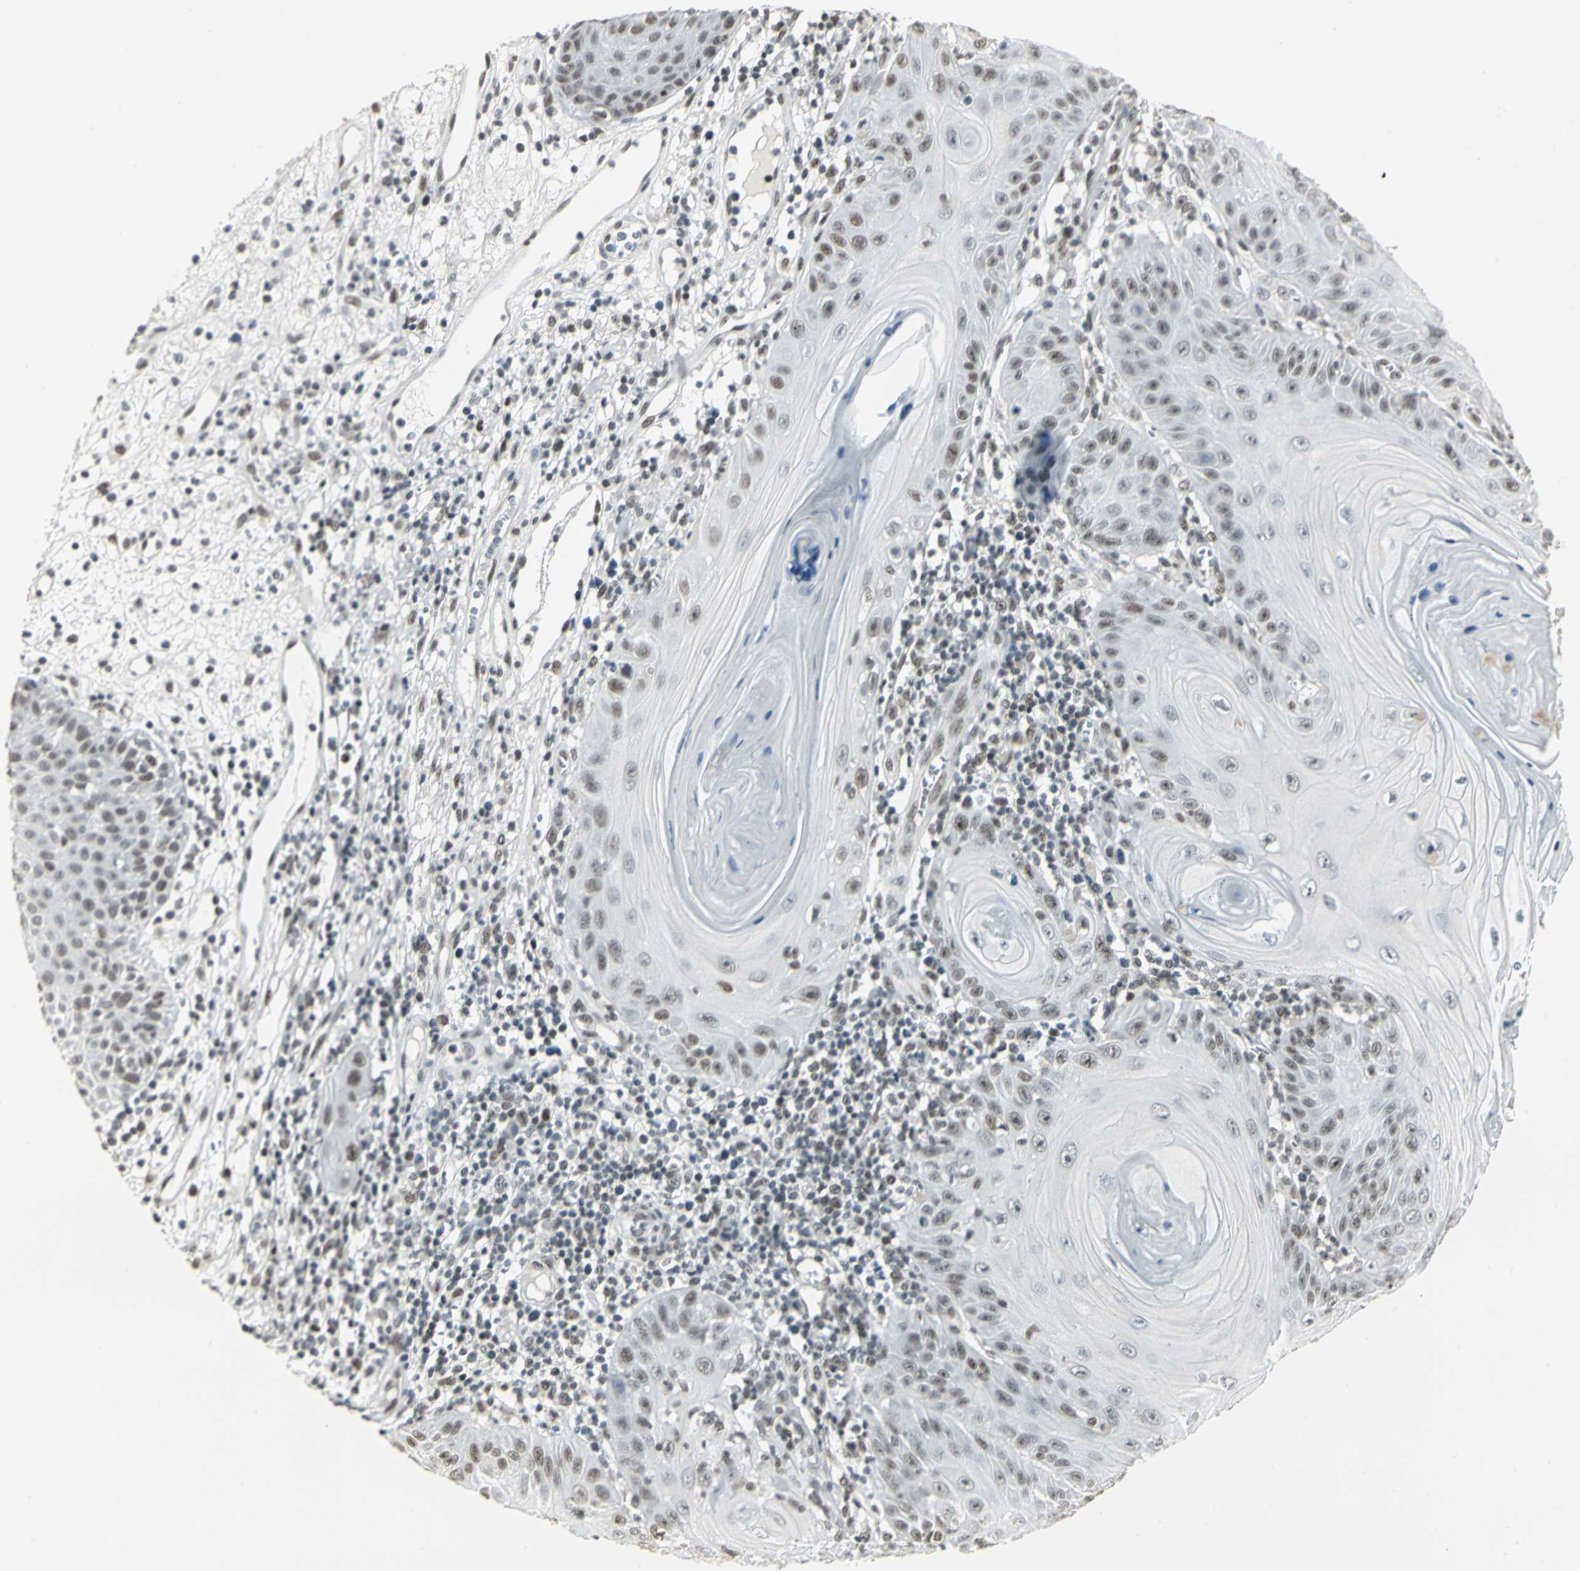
{"staining": {"intensity": "moderate", "quantity": ">75%", "location": "nuclear"}, "tissue": "skin cancer", "cell_type": "Tumor cells", "image_type": "cancer", "snomed": [{"axis": "morphology", "description": "Squamous cell carcinoma, NOS"}, {"axis": "topography", "description": "Skin"}], "caption": "The histopathology image displays a brown stain indicating the presence of a protein in the nuclear of tumor cells in squamous cell carcinoma (skin). (brown staining indicates protein expression, while blue staining denotes nuclei).", "gene": "CBX3", "patient": {"sex": "female", "age": 78}}